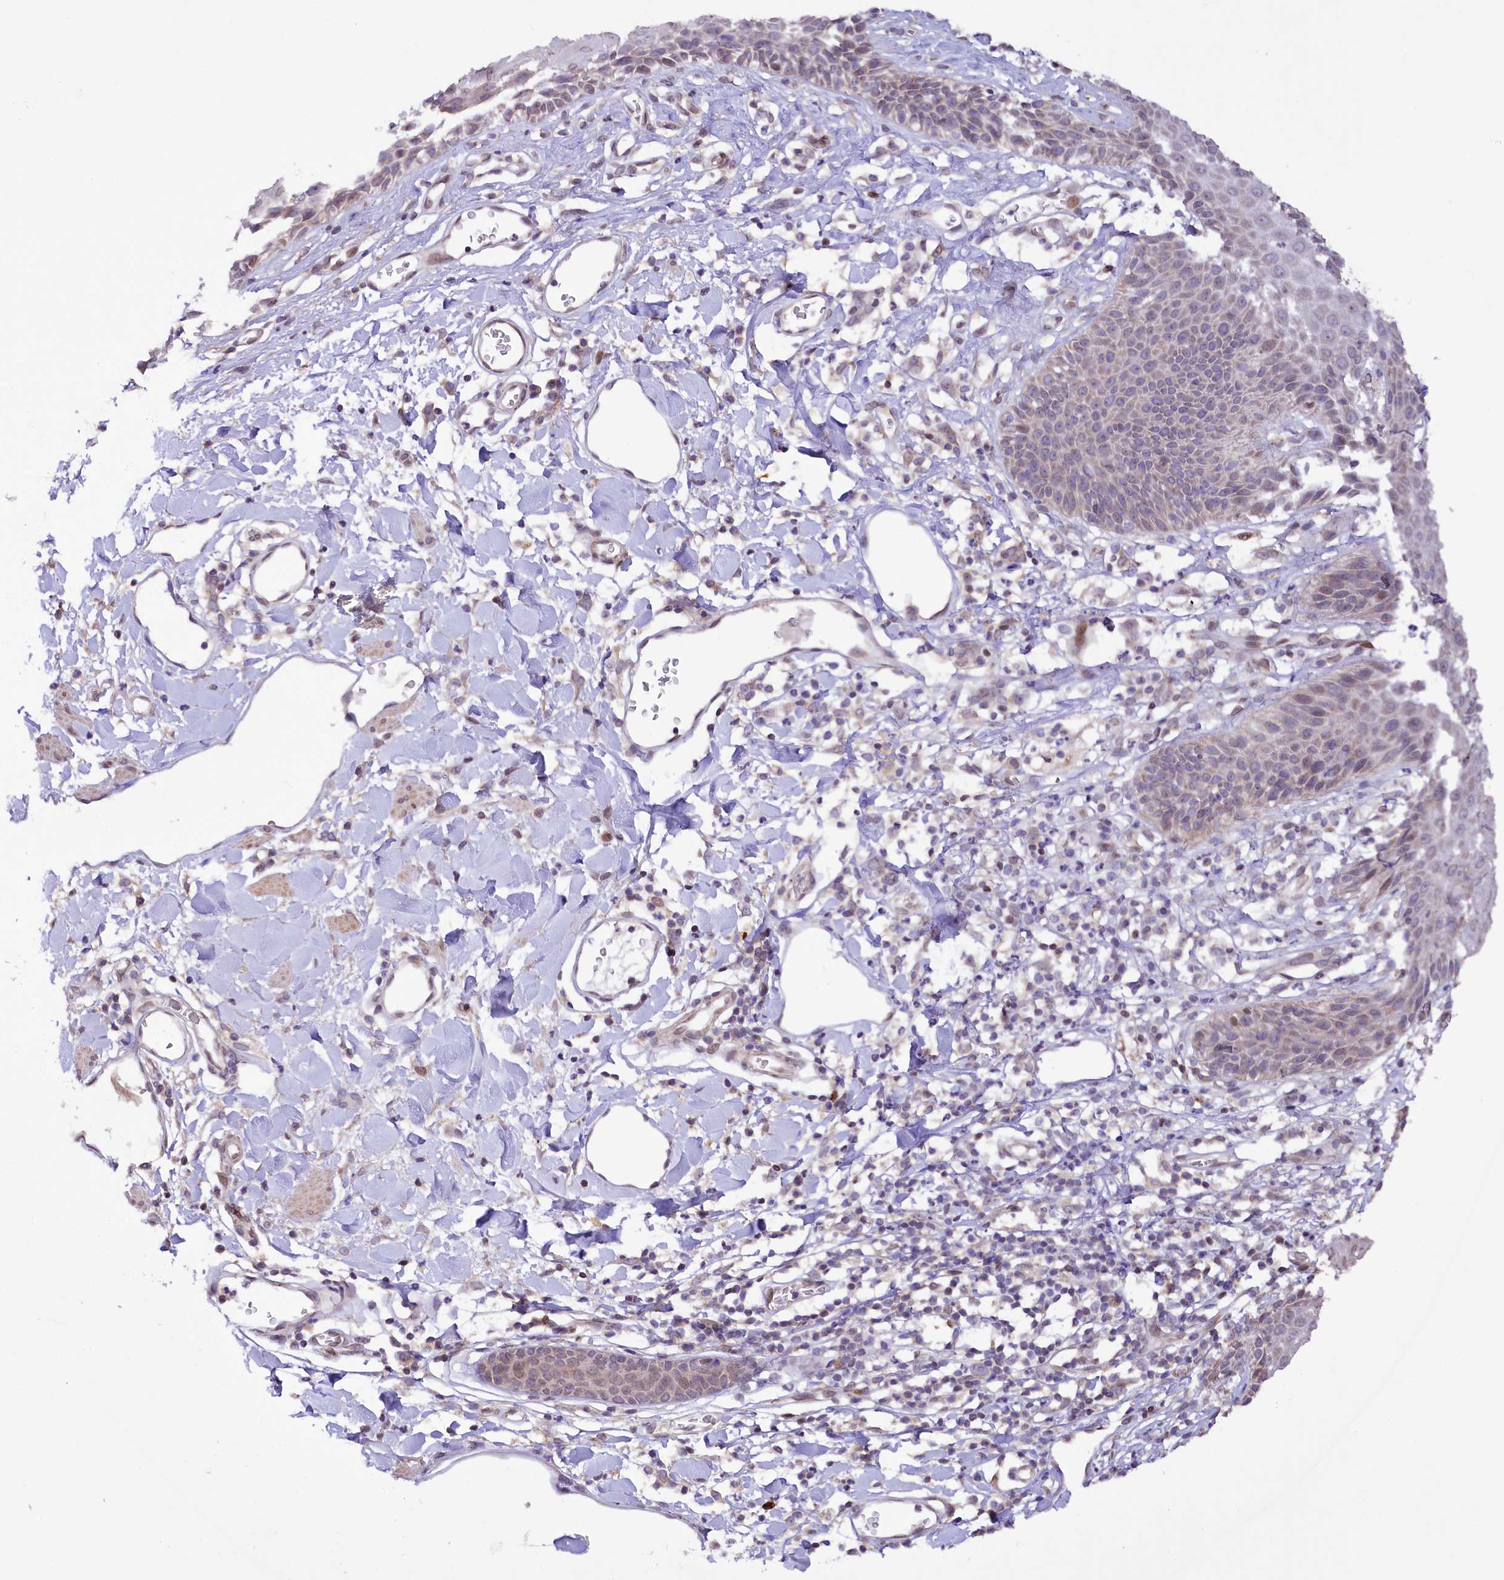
{"staining": {"intensity": "weak", "quantity": "<25%", "location": "nuclear"}, "tissue": "skin", "cell_type": "Epidermal cells", "image_type": "normal", "snomed": [{"axis": "morphology", "description": "Normal tissue, NOS"}, {"axis": "topography", "description": "Vulva"}], "caption": "IHC of benign human skin demonstrates no expression in epidermal cells.", "gene": "ZNF226", "patient": {"sex": "female", "age": 68}}